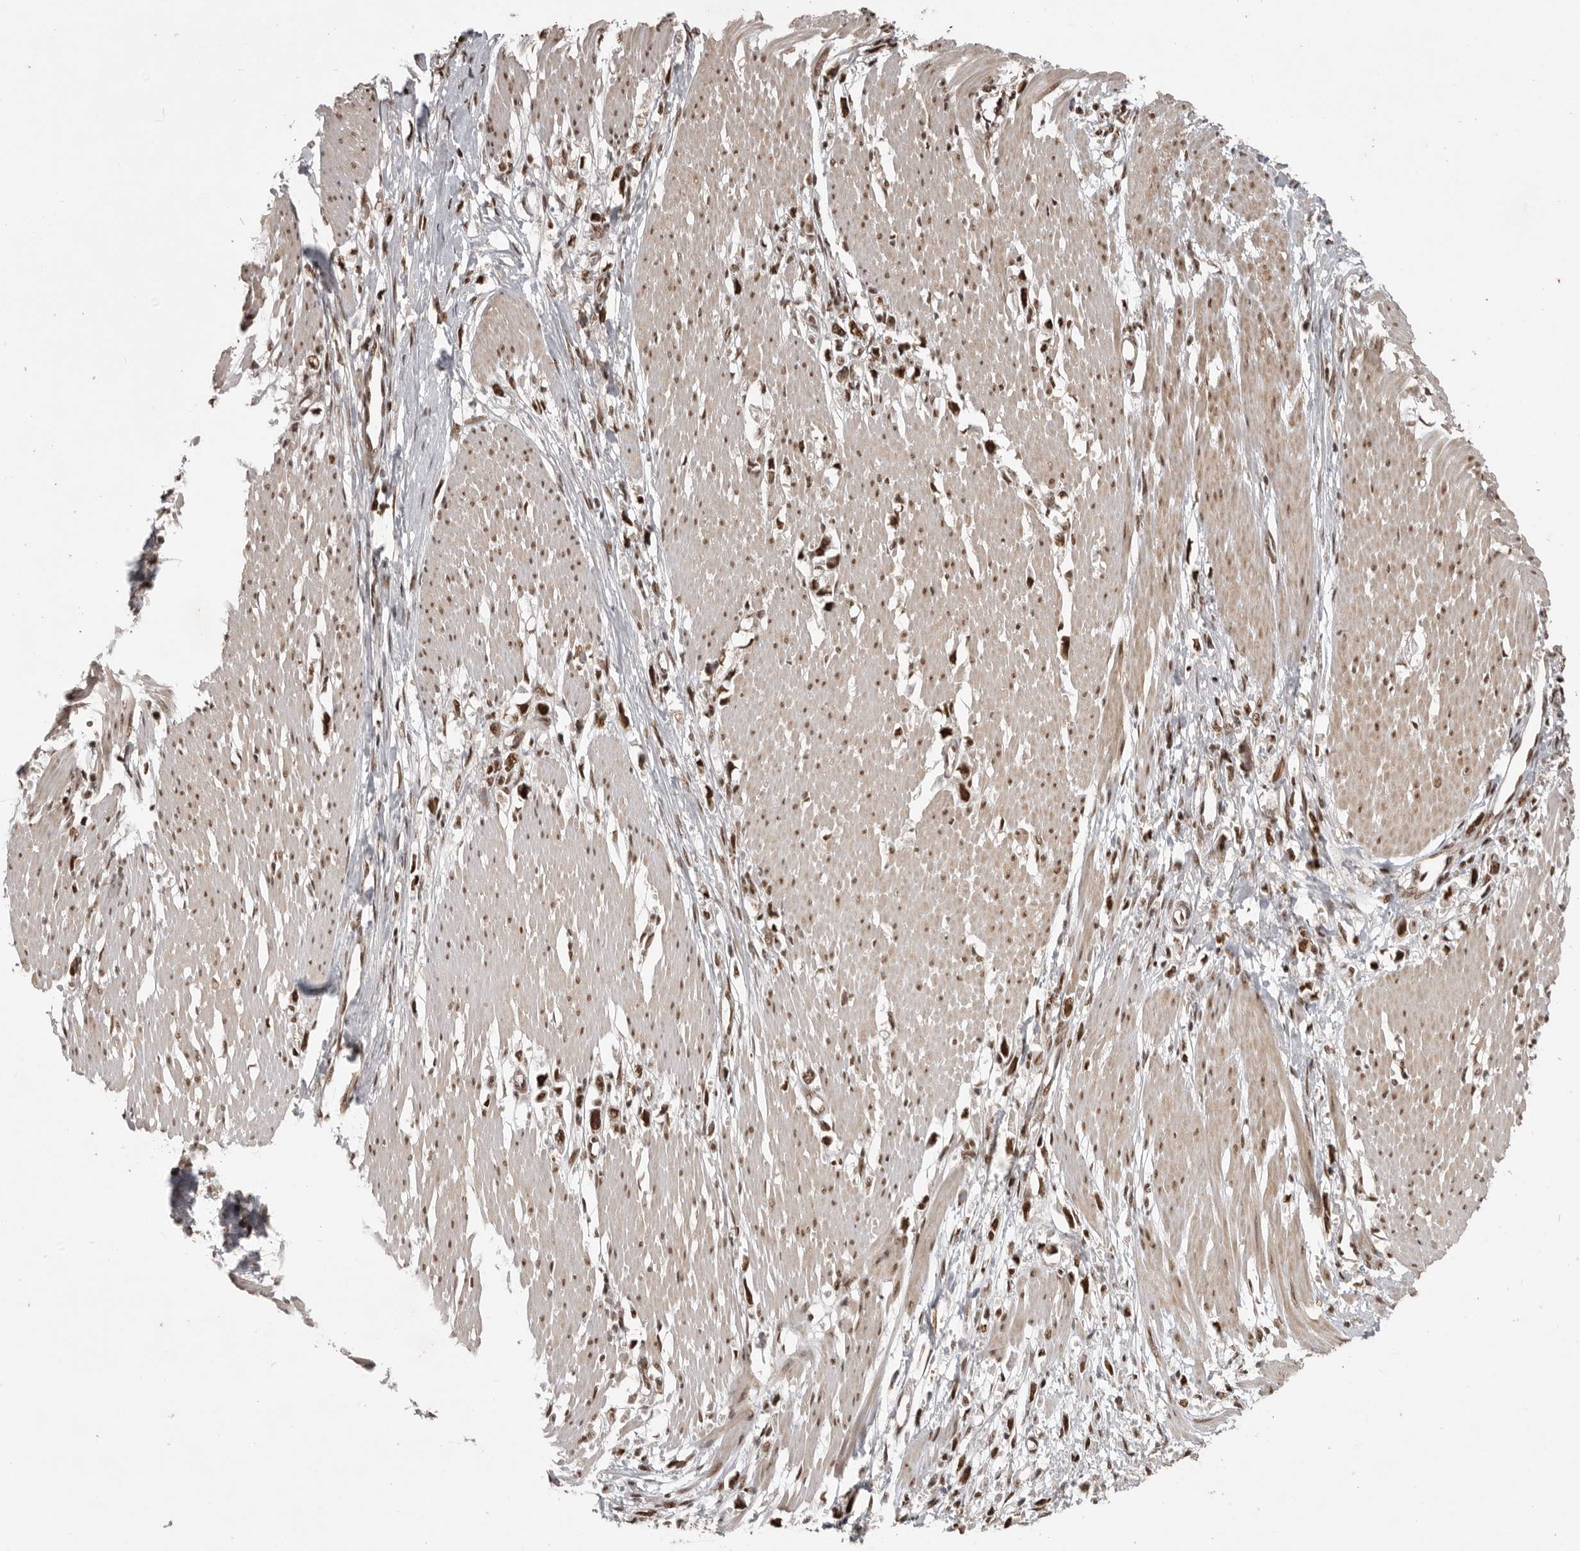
{"staining": {"intensity": "strong", "quantity": ">75%", "location": "nuclear"}, "tissue": "stomach cancer", "cell_type": "Tumor cells", "image_type": "cancer", "snomed": [{"axis": "morphology", "description": "Adenocarcinoma, NOS"}, {"axis": "topography", "description": "Stomach"}], "caption": "This histopathology image displays stomach adenocarcinoma stained with immunohistochemistry to label a protein in brown. The nuclear of tumor cells show strong positivity for the protein. Nuclei are counter-stained blue.", "gene": "CBLL1", "patient": {"sex": "female", "age": 59}}